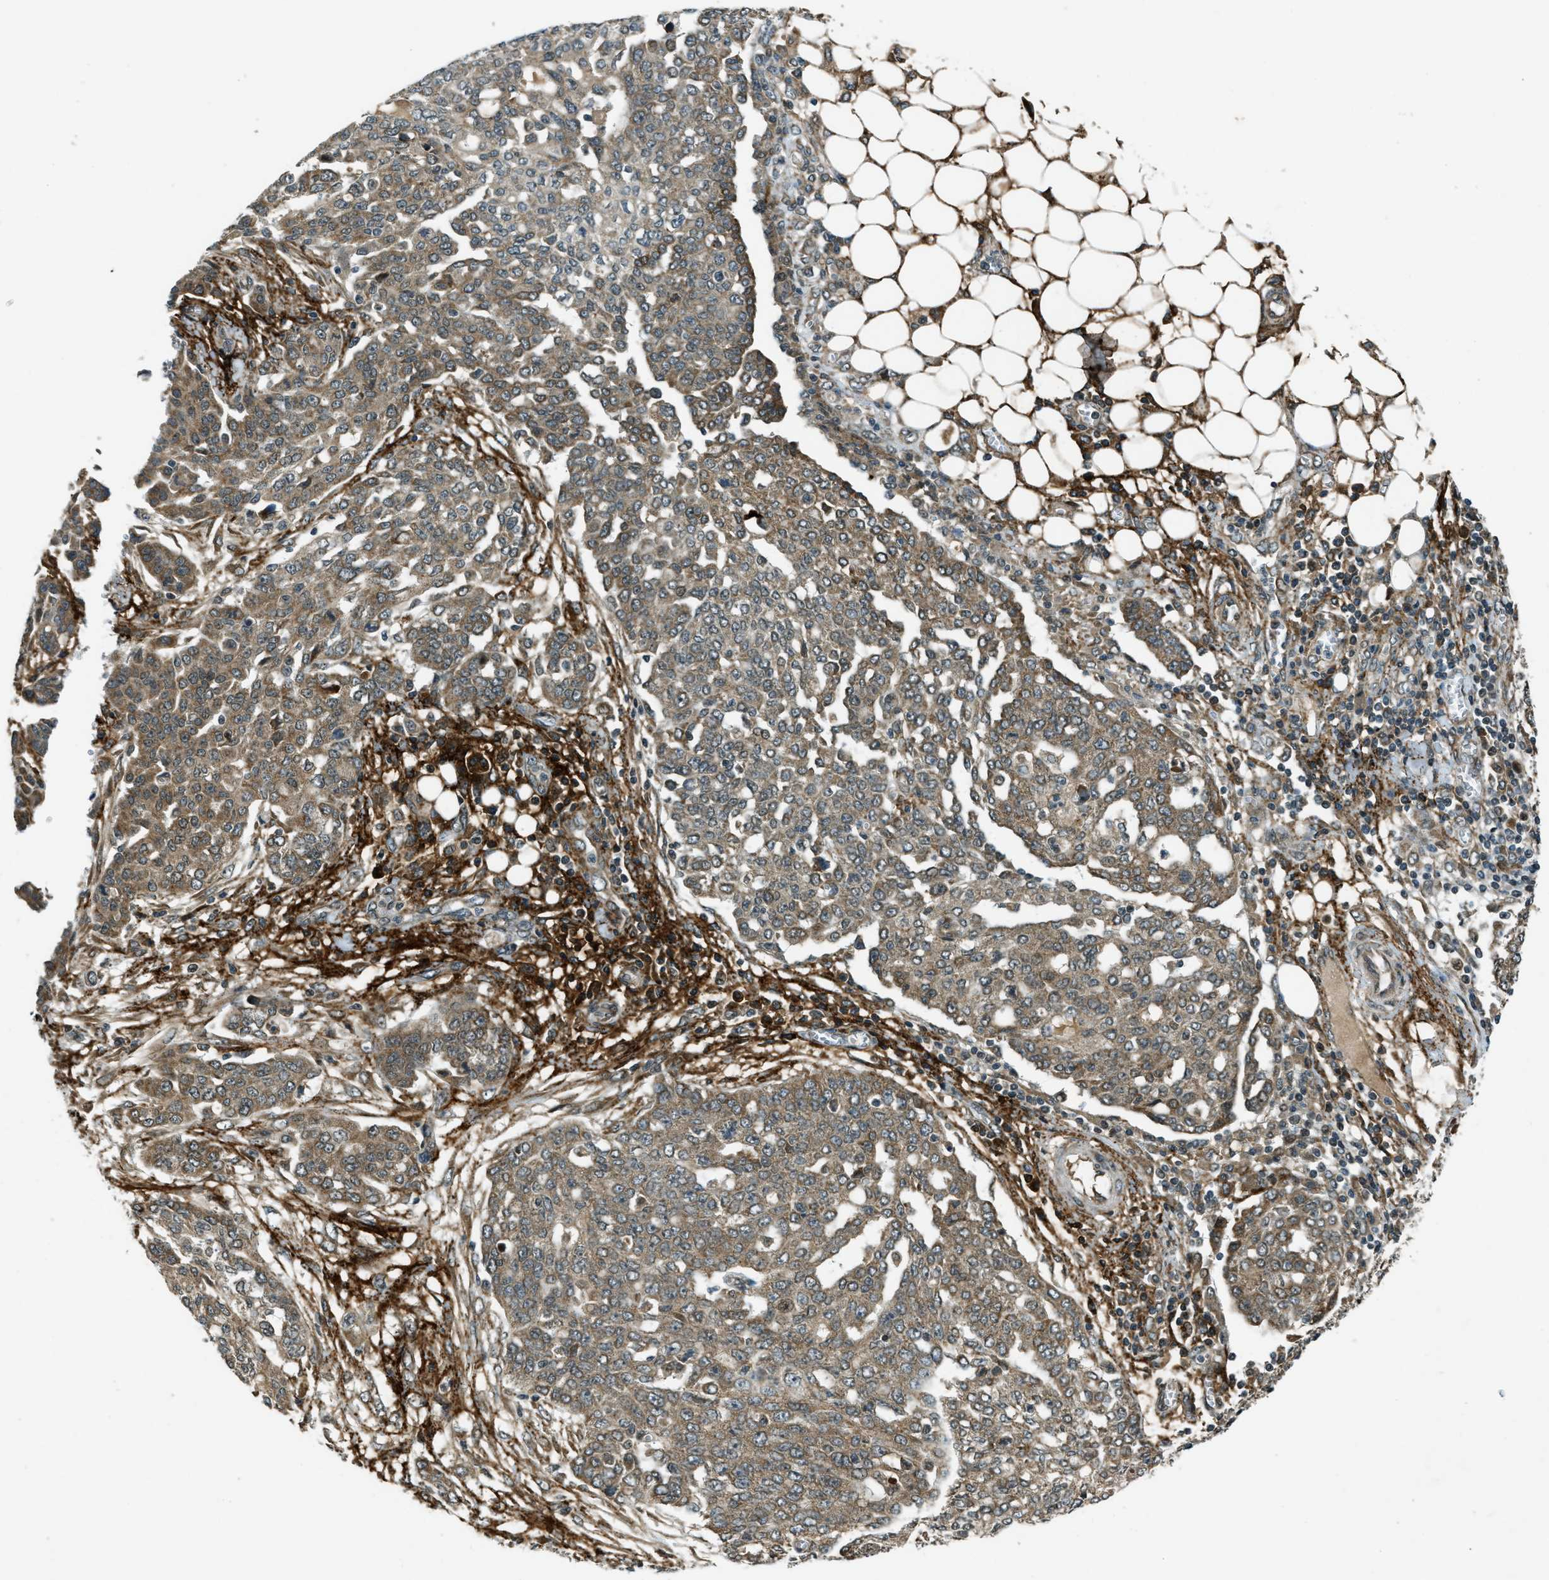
{"staining": {"intensity": "moderate", "quantity": ">75%", "location": "cytoplasmic/membranous"}, "tissue": "ovarian cancer", "cell_type": "Tumor cells", "image_type": "cancer", "snomed": [{"axis": "morphology", "description": "Cystadenocarcinoma, serous, NOS"}, {"axis": "topography", "description": "Soft tissue"}, {"axis": "topography", "description": "Ovary"}], "caption": "Human serous cystadenocarcinoma (ovarian) stained for a protein (brown) reveals moderate cytoplasmic/membranous positive expression in approximately >75% of tumor cells.", "gene": "EIF2AK3", "patient": {"sex": "female", "age": 57}}